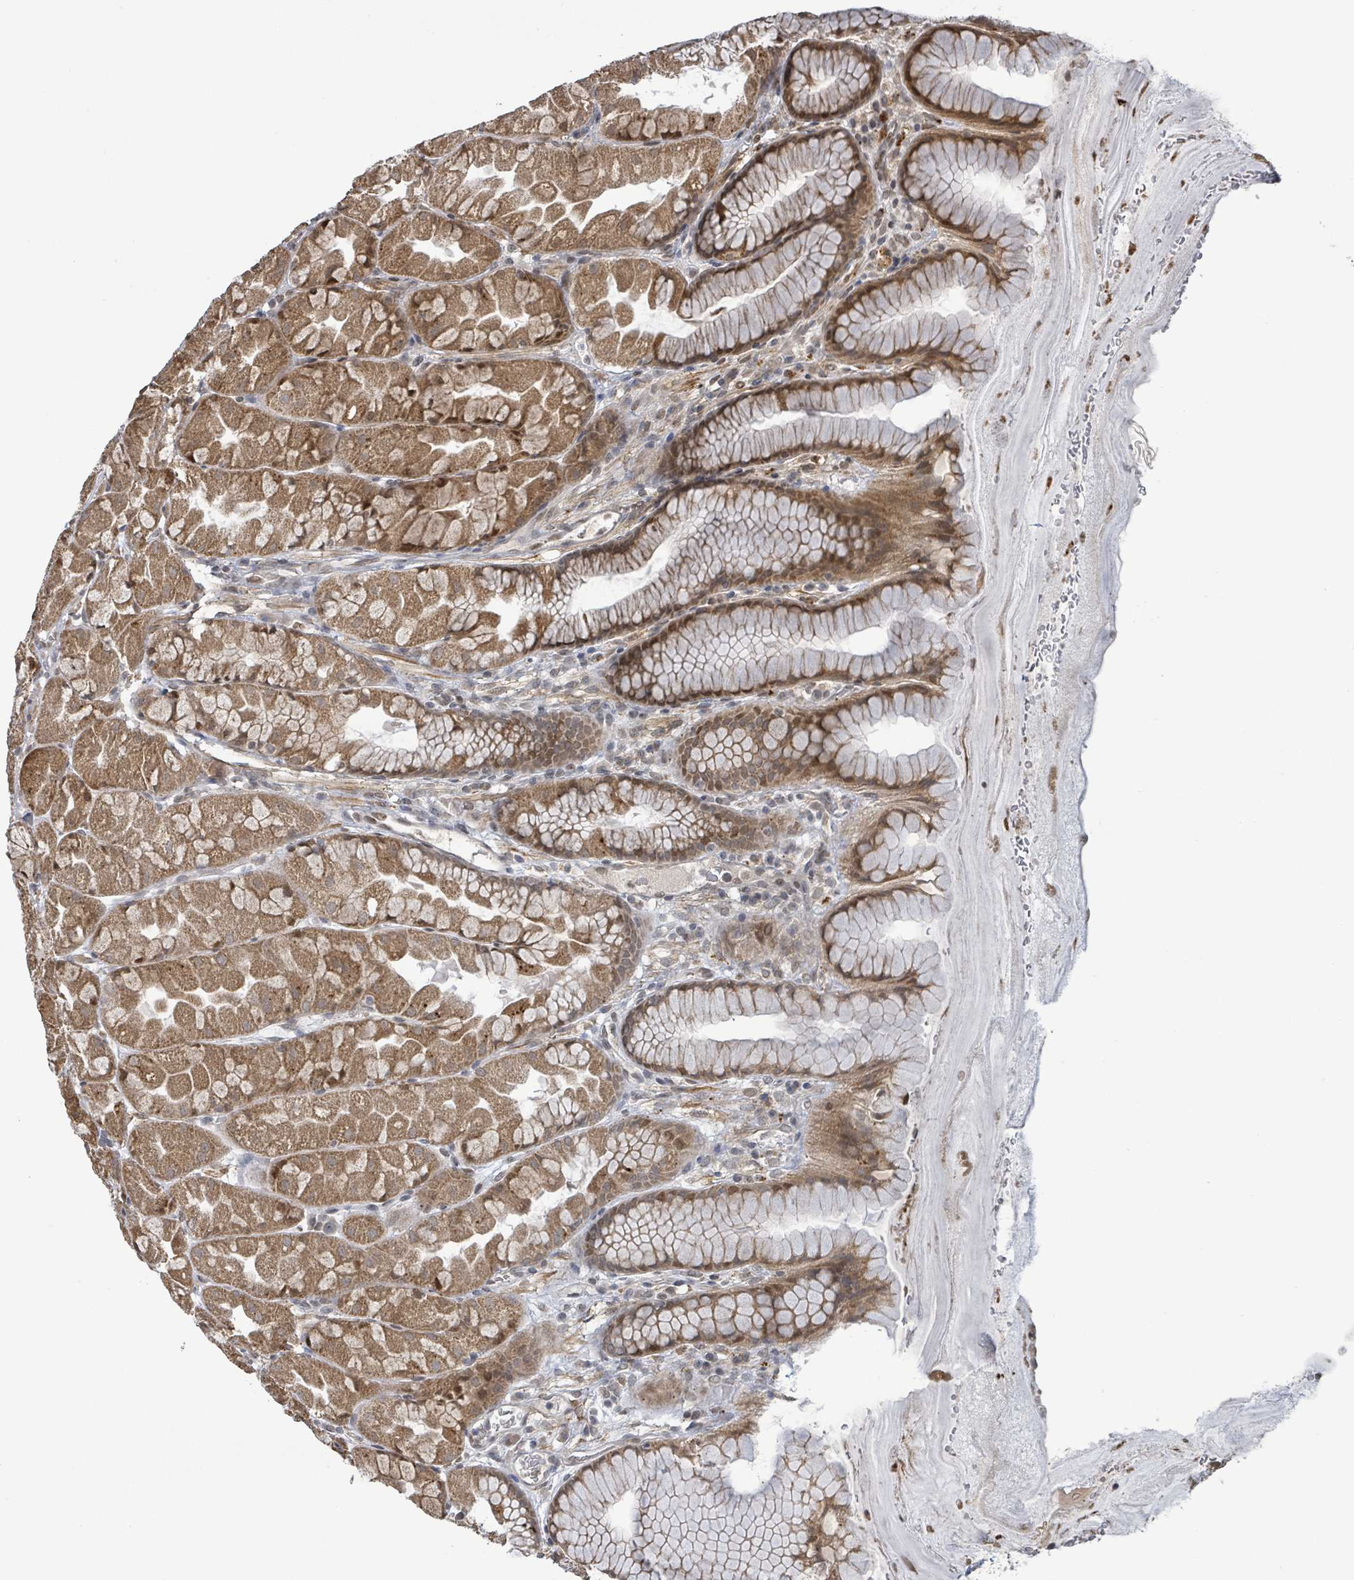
{"staining": {"intensity": "moderate", "quantity": ">75%", "location": "cytoplasmic/membranous,nuclear"}, "tissue": "stomach", "cell_type": "Glandular cells", "image_type": "normal", "snomed": [{"axis": "morphology", "description": "Normal tissue, NOS"}, {"axis": "topography", "description": "Stomach"}], "caption": "Glandular cells exhibit moderate cytoplasmic/membranous,nuclear positivity in approximately >75% of cells in unremarkable stomach. The staining is performed using DAB (3,3'-diaminobenzidine) brown chromogen to label protein expression. The nuclei are counter-stained blue using hematoxylin.", "gene": "SBF2", "patient": {"sex": "male", "age": 57}}